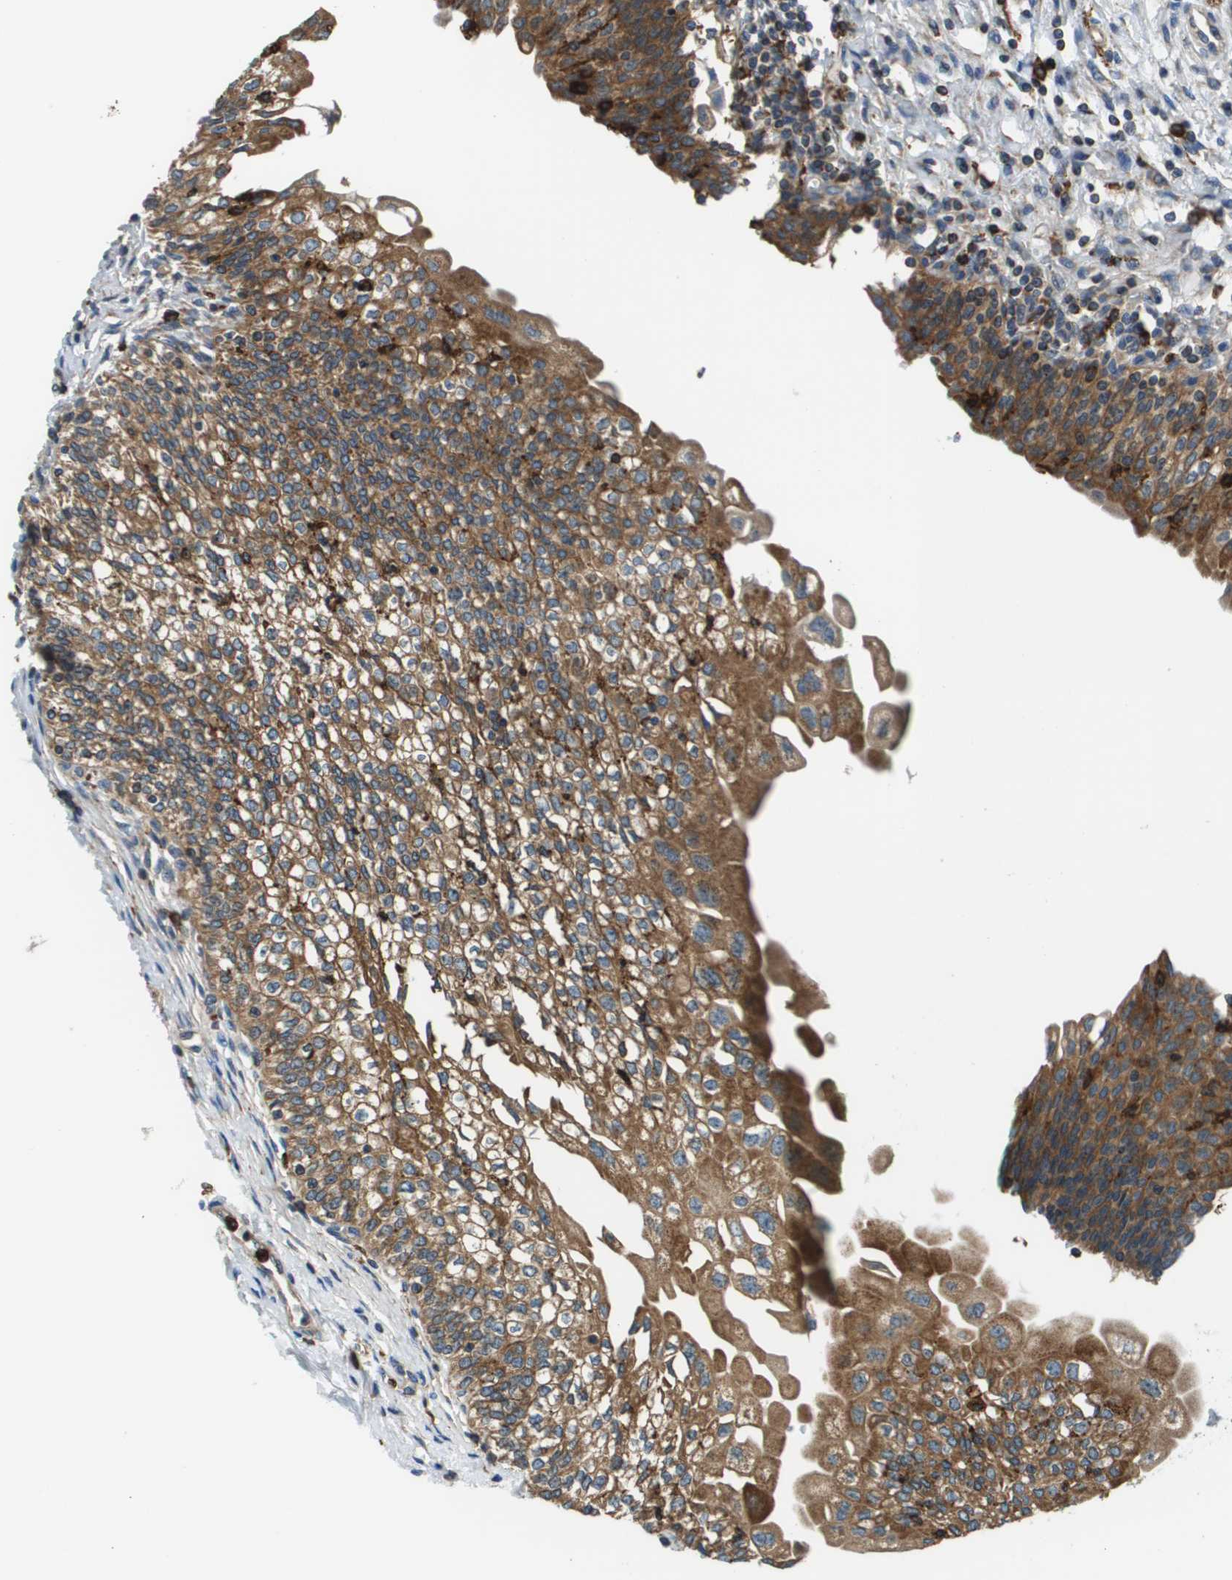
{"staining": {"intensity": "moderate", "quantity": ">75%", "location": "cytoplasmic/membranous"}, "tissue": "urinary bladder", "cell_type": "Urothelial cells", "image_type": "normal", "snomed": [{"axis": "morphology", "description": "Normal tissue, NOS"}, {"axis": "topography", "description": "Urinary bladder"}], "caption": "Protein staining by immunohistochemistry shows moderate cytoplasmic/membranous positivity in approximately >75% of urothelial cells in benign urinary bladder. The protein is stained brown, and the nuclei are stained in blue (DAB IHC with brightfield microscopy, high magnification).", "gene": "CNPY3", "patient": {"sex": "male", "age": 55}}